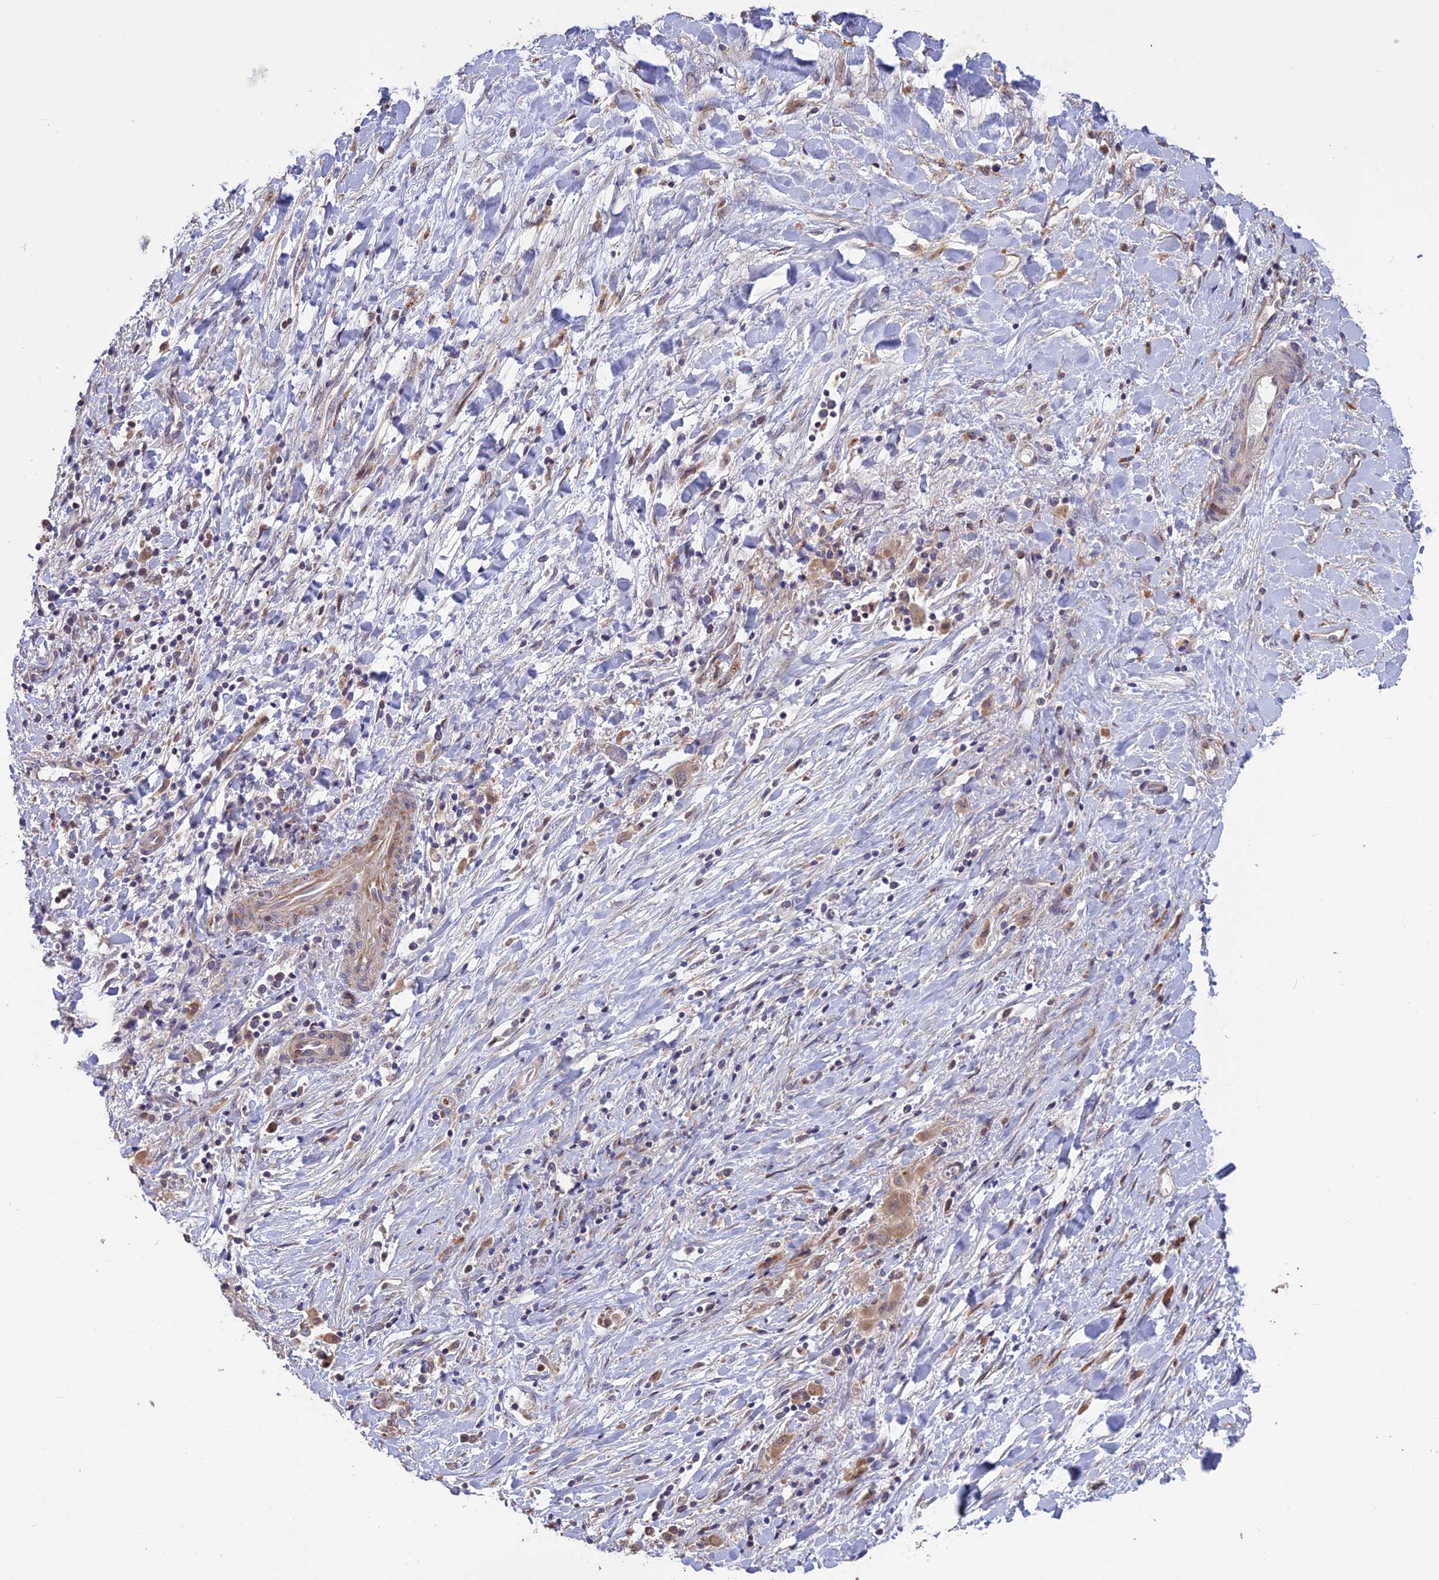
{"staining": {"intensity": "moderate", "quantity": "25%-75%", "location": "cytoplasmic/membranous"}, "tissue": "liver cancer", "cell_type": "Tumor cells", "image_type": "cancer", "snomed": [{"axis": "morphology", "description": "Cholangiocarcinoma"}, {"axis": "topography", "description": "Liver"}], "caption": "Cholangiocarcinoma (liver) stained for a protein (brown) exhibits moderate cytoplasmic/membranous positive expression in approximately 25%-75% of tumor cells.", "gene": "SPG21", "patient": {"sex": "female", "age": 52}}